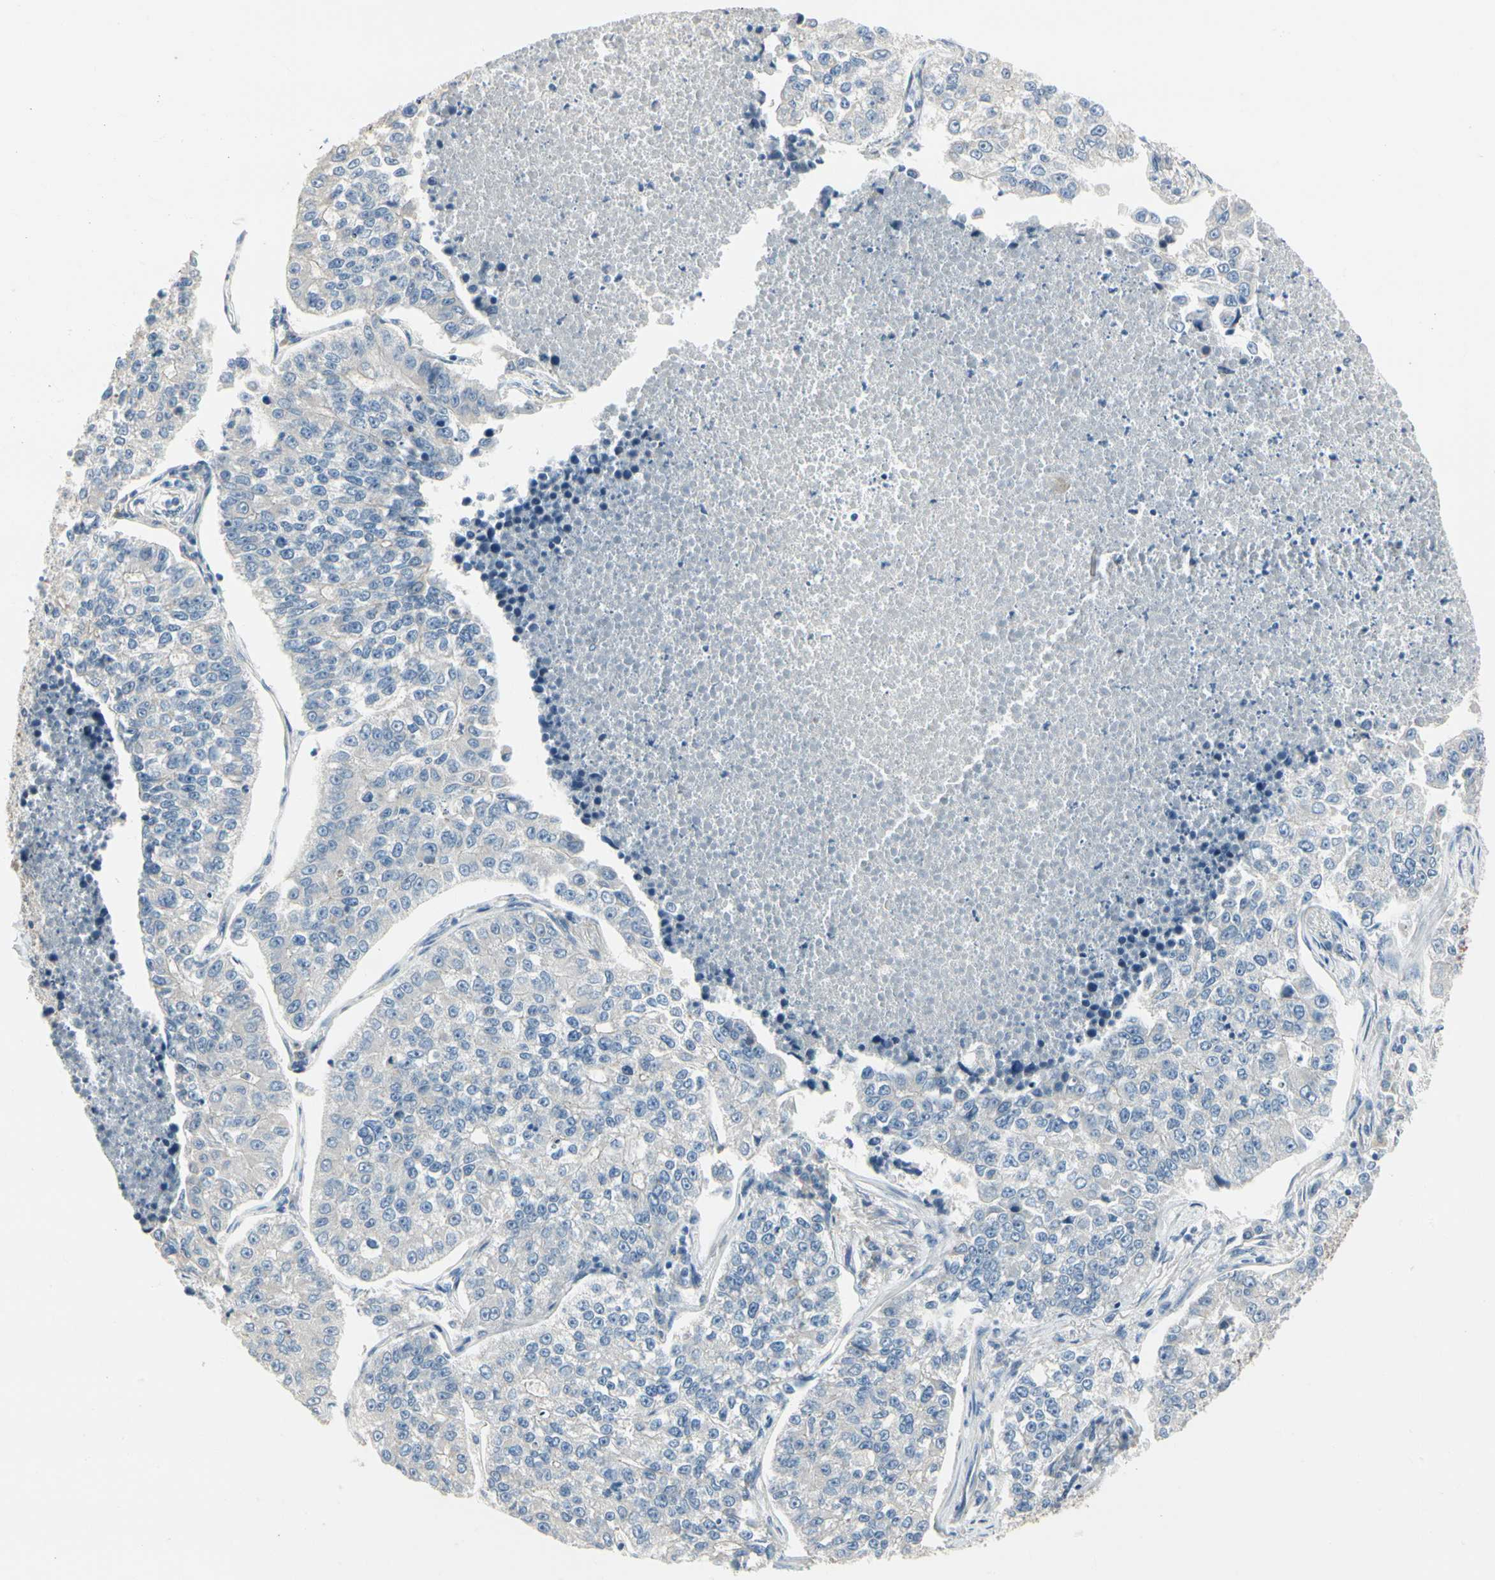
{"staining": {"intensity": "negative", "quantity": "none", "location": "none"}, "tissue": "lung cancer", "cell_type": "Tumor cells", "image_type": "cancer", "snomed": [{"axis": "morphology", "description": "Adenocarcinoma, NOS"}, {"axis": "topography", "description": "Lung"}], "caption": "This is an IHC histopathology image of lung adenocarcinoma. There is no staining in tumor cells.", "gene": "SPINK4", "patient": {"sex": "male", "age": 49}}